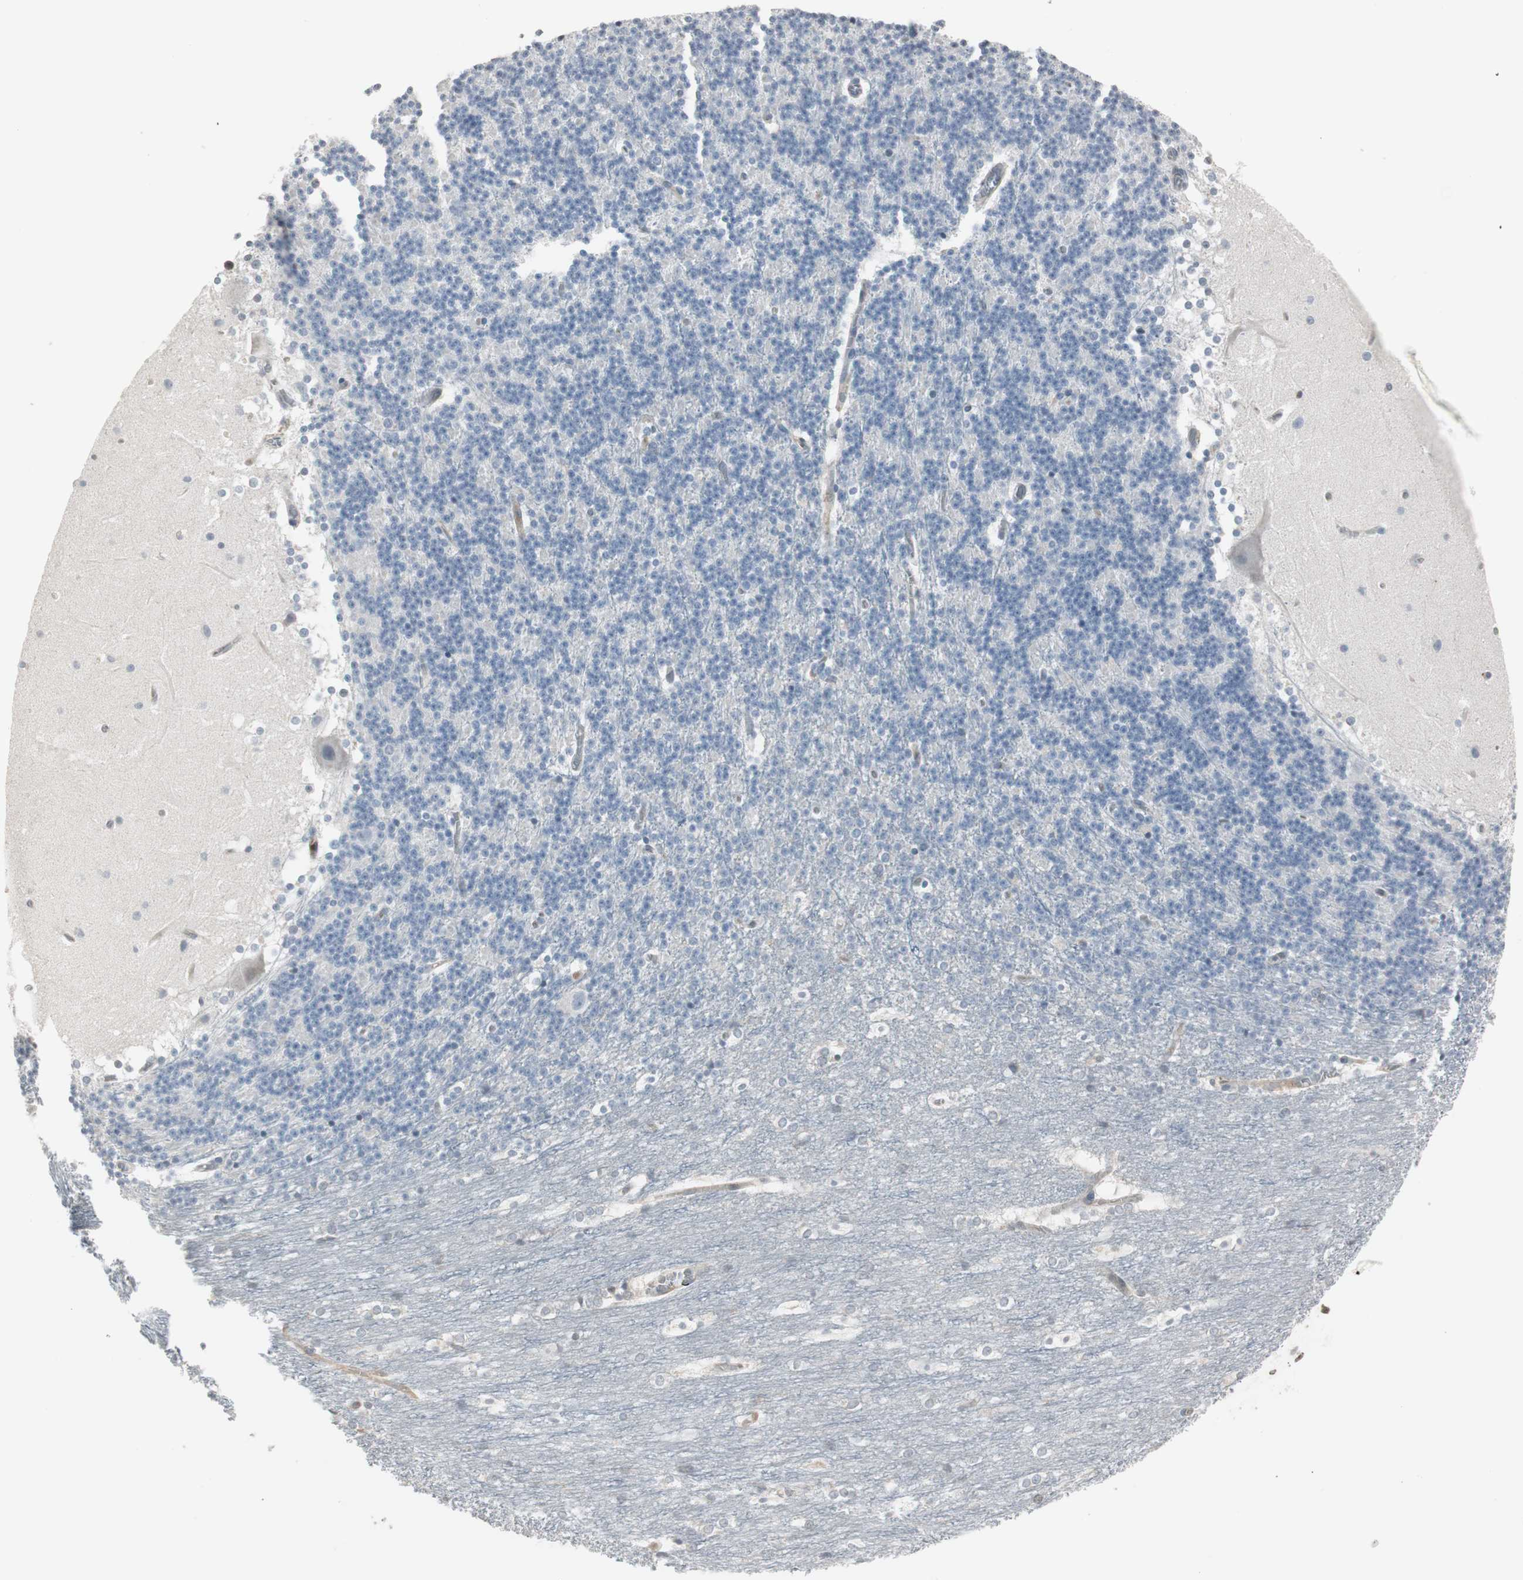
{"staining": {"intensity": "negative", "quantity": "none", "location": "none"}, "tissue": "cerebellum", "cell_type": "Cells in granular layer", "image_type": "normal", "snomed": [{"axis": "morphology", "description": "Normal tissue, NOS"}, {"axis": "topography", "description": "Cerebellum"}], "caption": "Cells in granular layer show no significant staining in unremarkable cerebellum.", "gene": "ARHGEF1", "patient": {"sex": "female", "age": 19}}